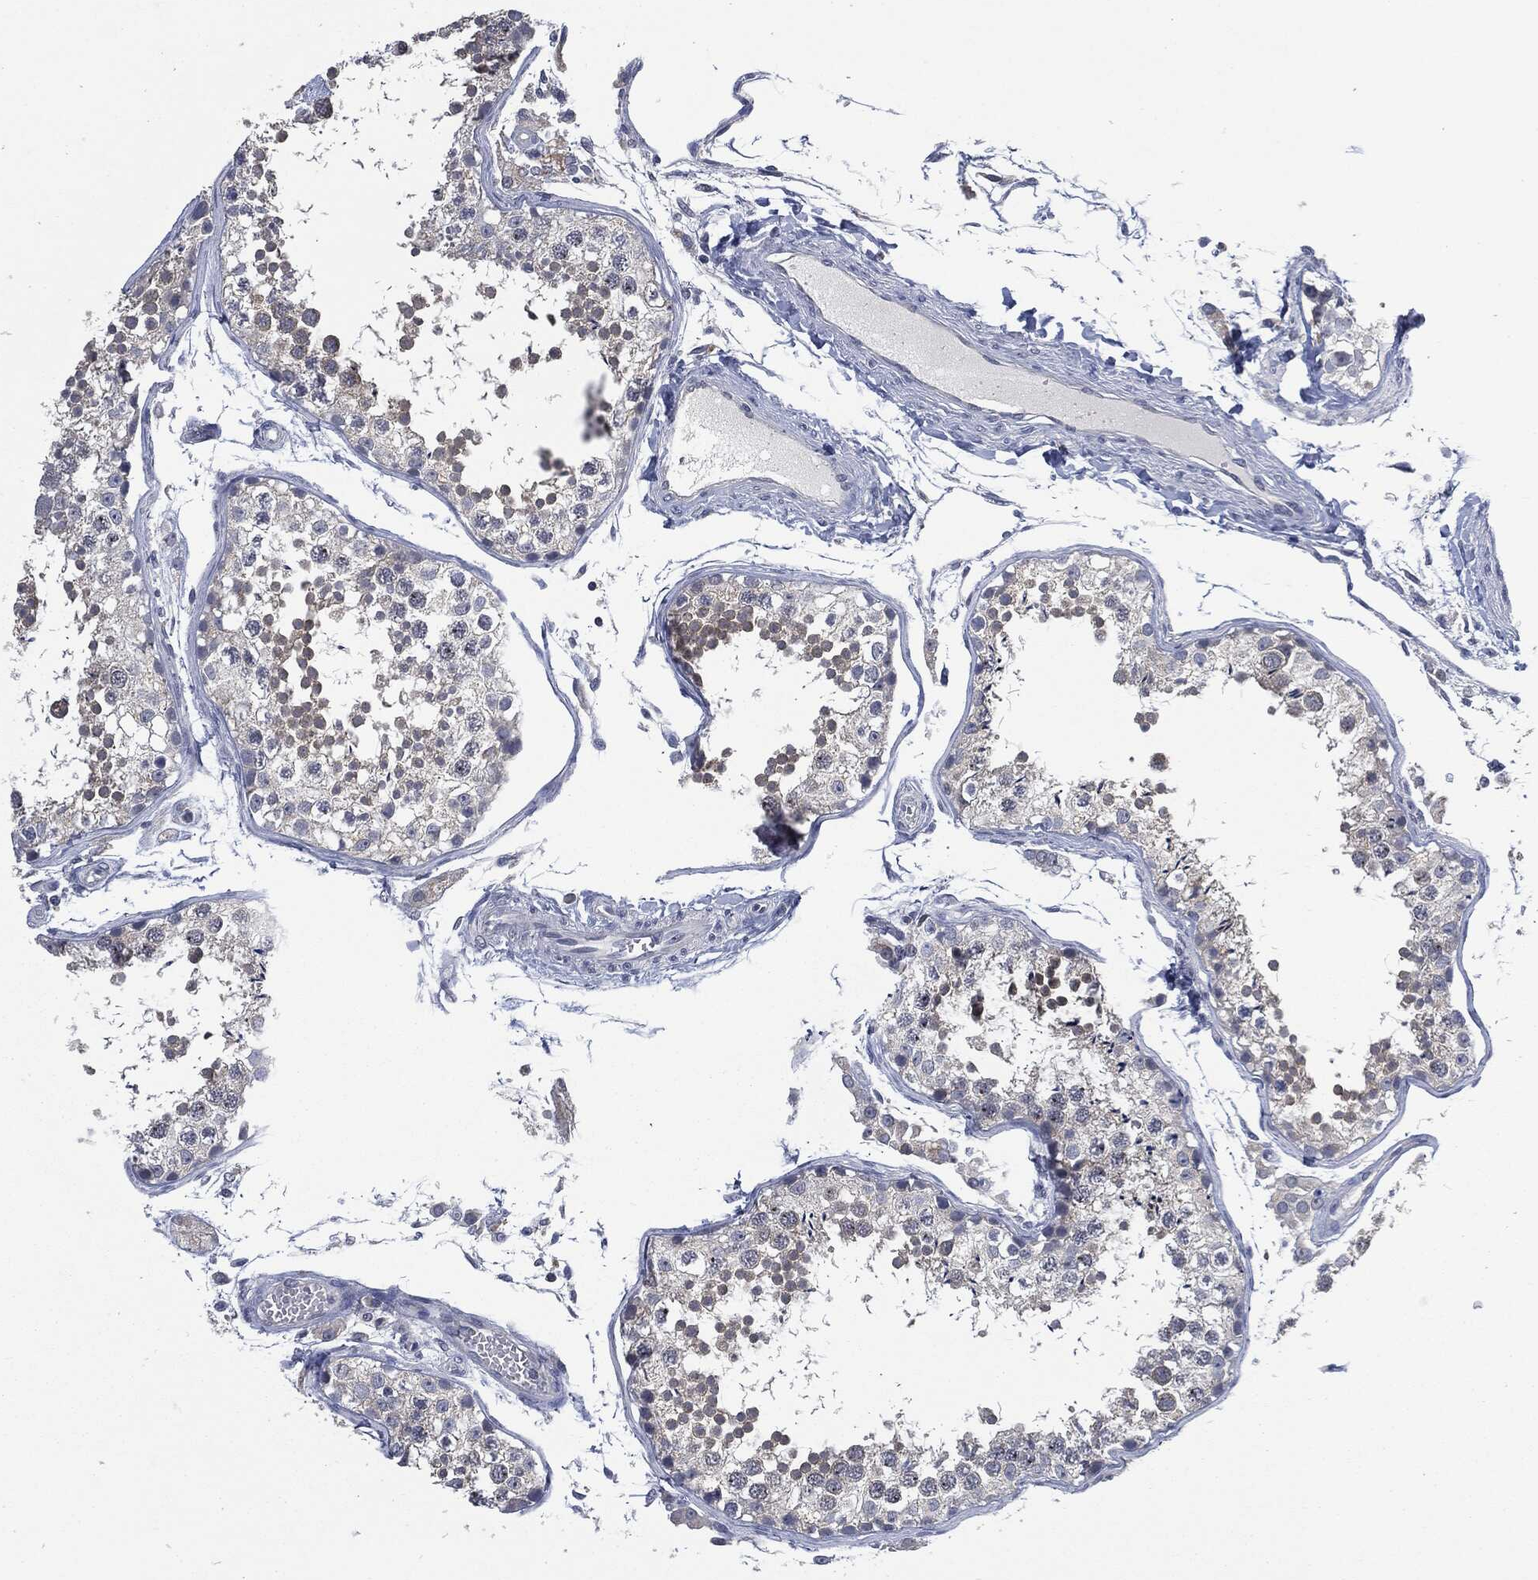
{"staining": {"intensity": "negative", "quantity": "none", "location": "none"}, "tissue": "testis", "cell_type": "Cells in seminiferous ducts", "image_type": "normal", "snomed": [{"axis": "morphology", "description": "Normal tissue, NOS"}, {"axis": "topography", "description": "Testis"}], "caption": "Micrograph shows no significant protein expression in cells in seminiferous ducts of benign testis.", "gene": "IL1RN", "patient": {"sex": "male", "age": 29}}